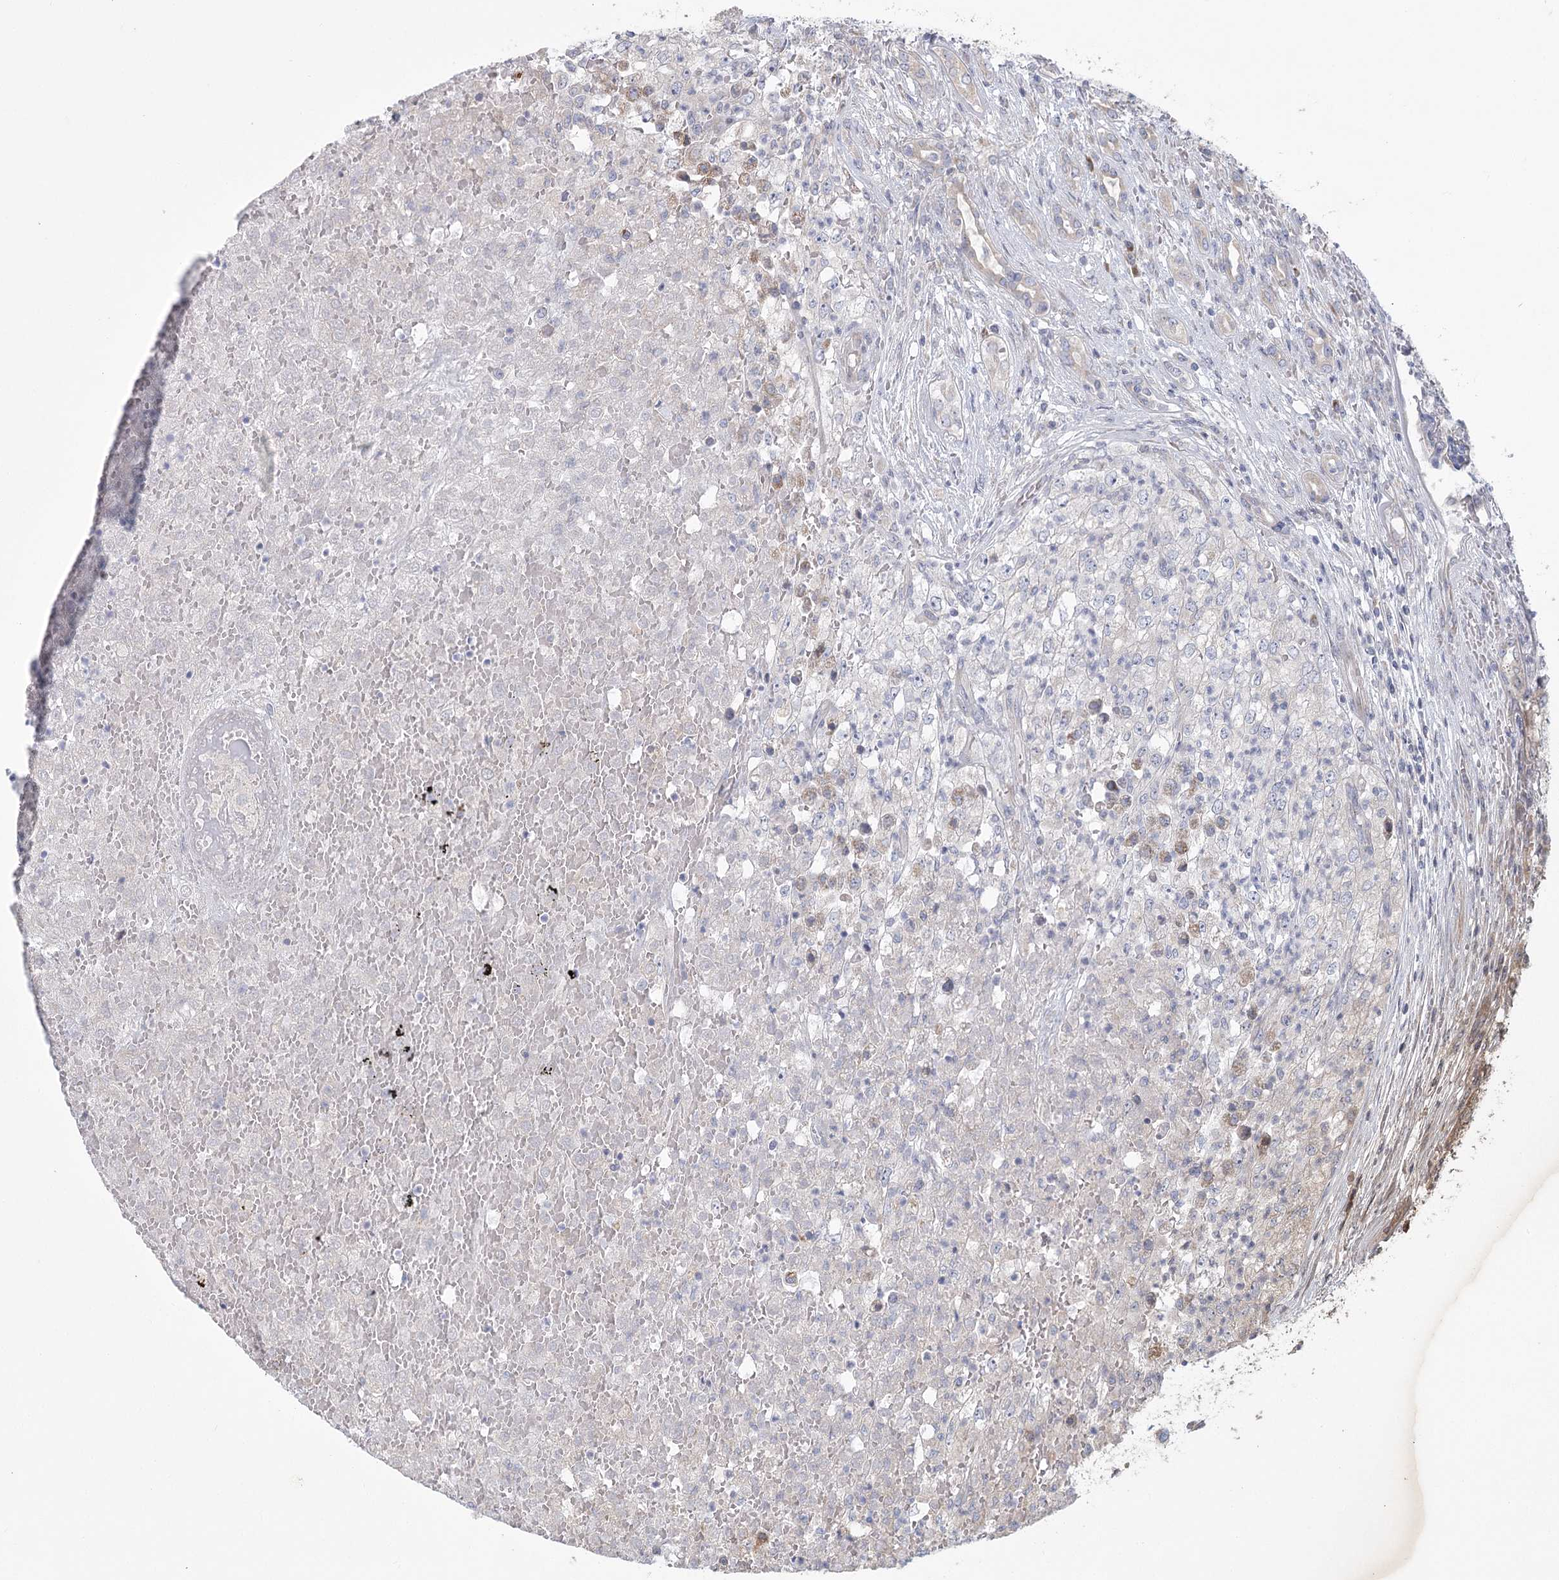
{"staining": {"intensity": "negative", "quantity": "none", "location": "none"}, "tissue": "renal cancer", "cell_type": "Tumor cells", "image_type": "cancer", "snomed": [{"axis": "morphology", "description": "Adenocarcinoma, NOS"}, {"axis": "topography", "description": "Kidney"}], "caption": "Immunohistochemical staining of human renal cancer (adenocarcinoma) reveals no significant expression in tumor cells. (IHC, brightfield microscopy, high magnification).", "gene": "CNTLN", "patient": {"sex": "female", "age": 54}}